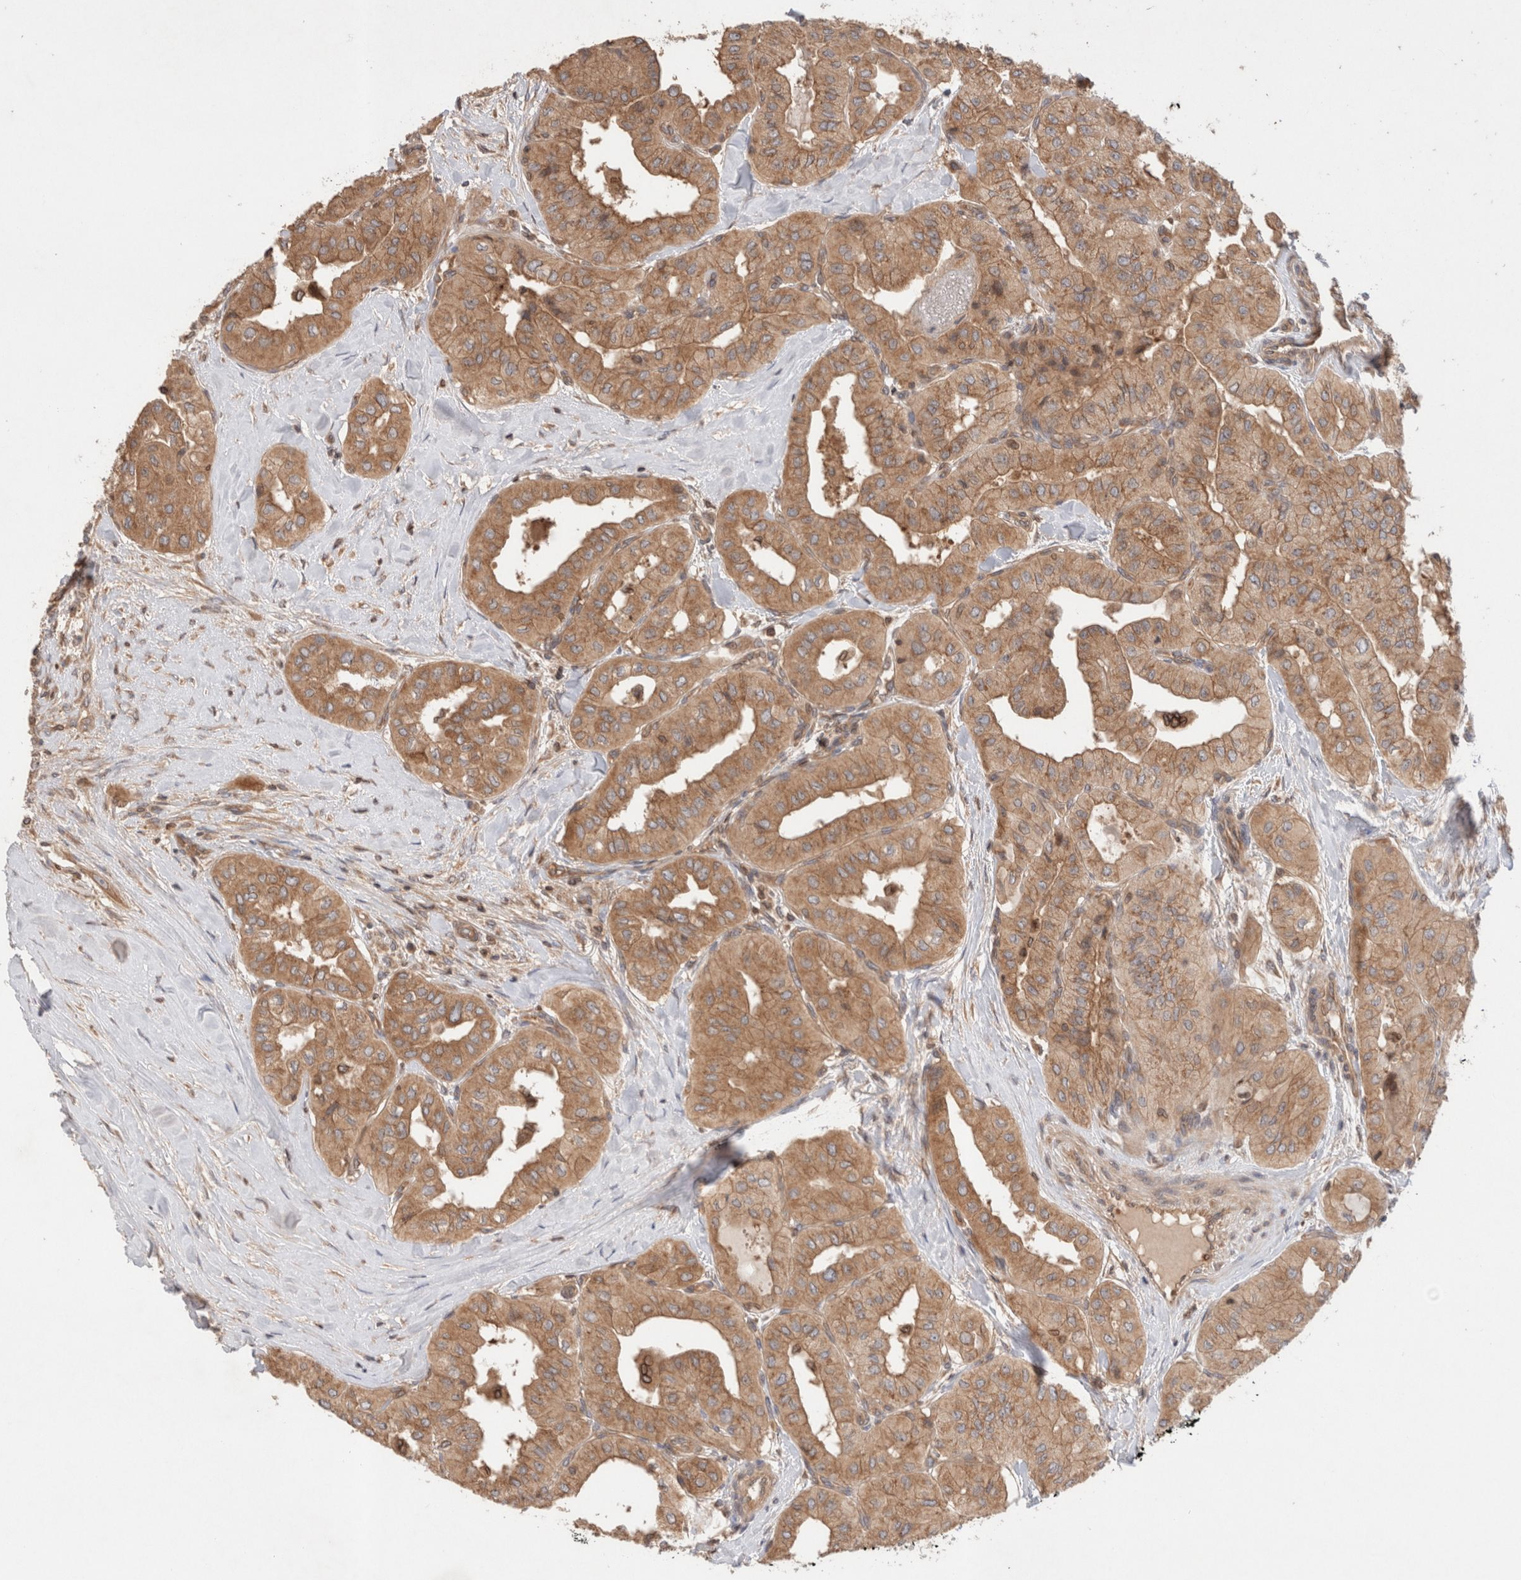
{"staining": {"intensity": "moderate", "quantity": ">75%", "location": "cytoplasmic/membranous"}, "tissue": "thyroid cancer", "cell_type": "Tumor cells", "image_type": "cancer", "snomed": [{"axis": "morphology", "description": "Papillary adenocarcinoma, NOS"}, {"axis": "topography", "description": "Thyroid gland"}], "caption": "Papillary adenocarcinoma (thyroid) was stained to show a protein in brown. There is medium levels of moderate cytoplasmic/membranous expression in approximately >75% of tumor cells.", "gene": "SIKE1", "patient": {"sex": "female", "age": 59}}